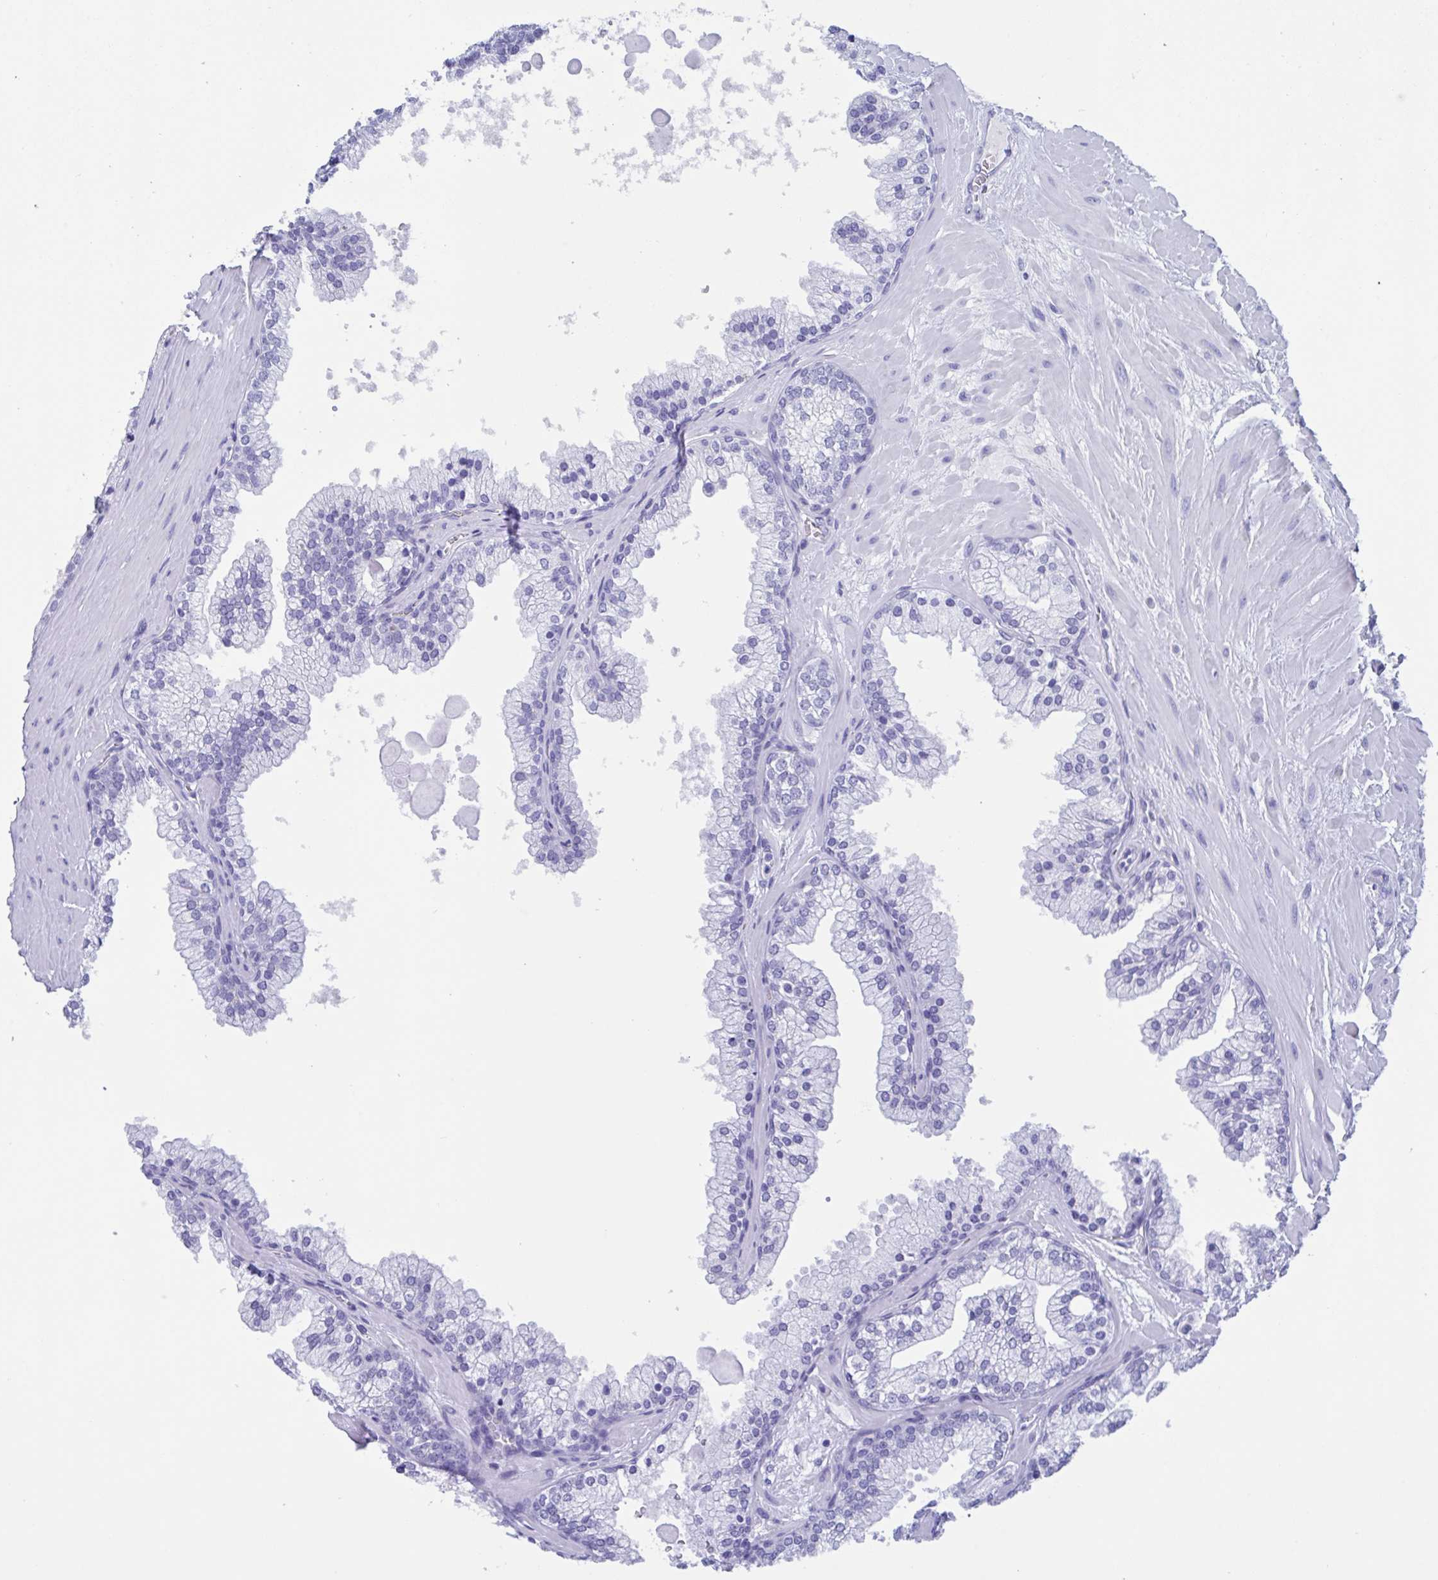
{"staining": {"intensity": "negative", "quantity": "none", "location": "none"}, "tissue": "prostate", "cell_type": "Glandular cells", "image_type": "normal", "snomed": [{"axis": "morphology", "description": "Normal tissue, NOS"}, {"axis": "topography", "description": "Prostate"}, {"axis": "topography", "description": "Peripheral nerve tissue"}], "caption": "Immunohistochemistry (IHC) histopathology image of unremarkable prostate: human prostate stained with DAB displays no significant protein staining in glandular cells.", "gene": "ZNF850", "patient": {"sex": "male", "age": 61}}